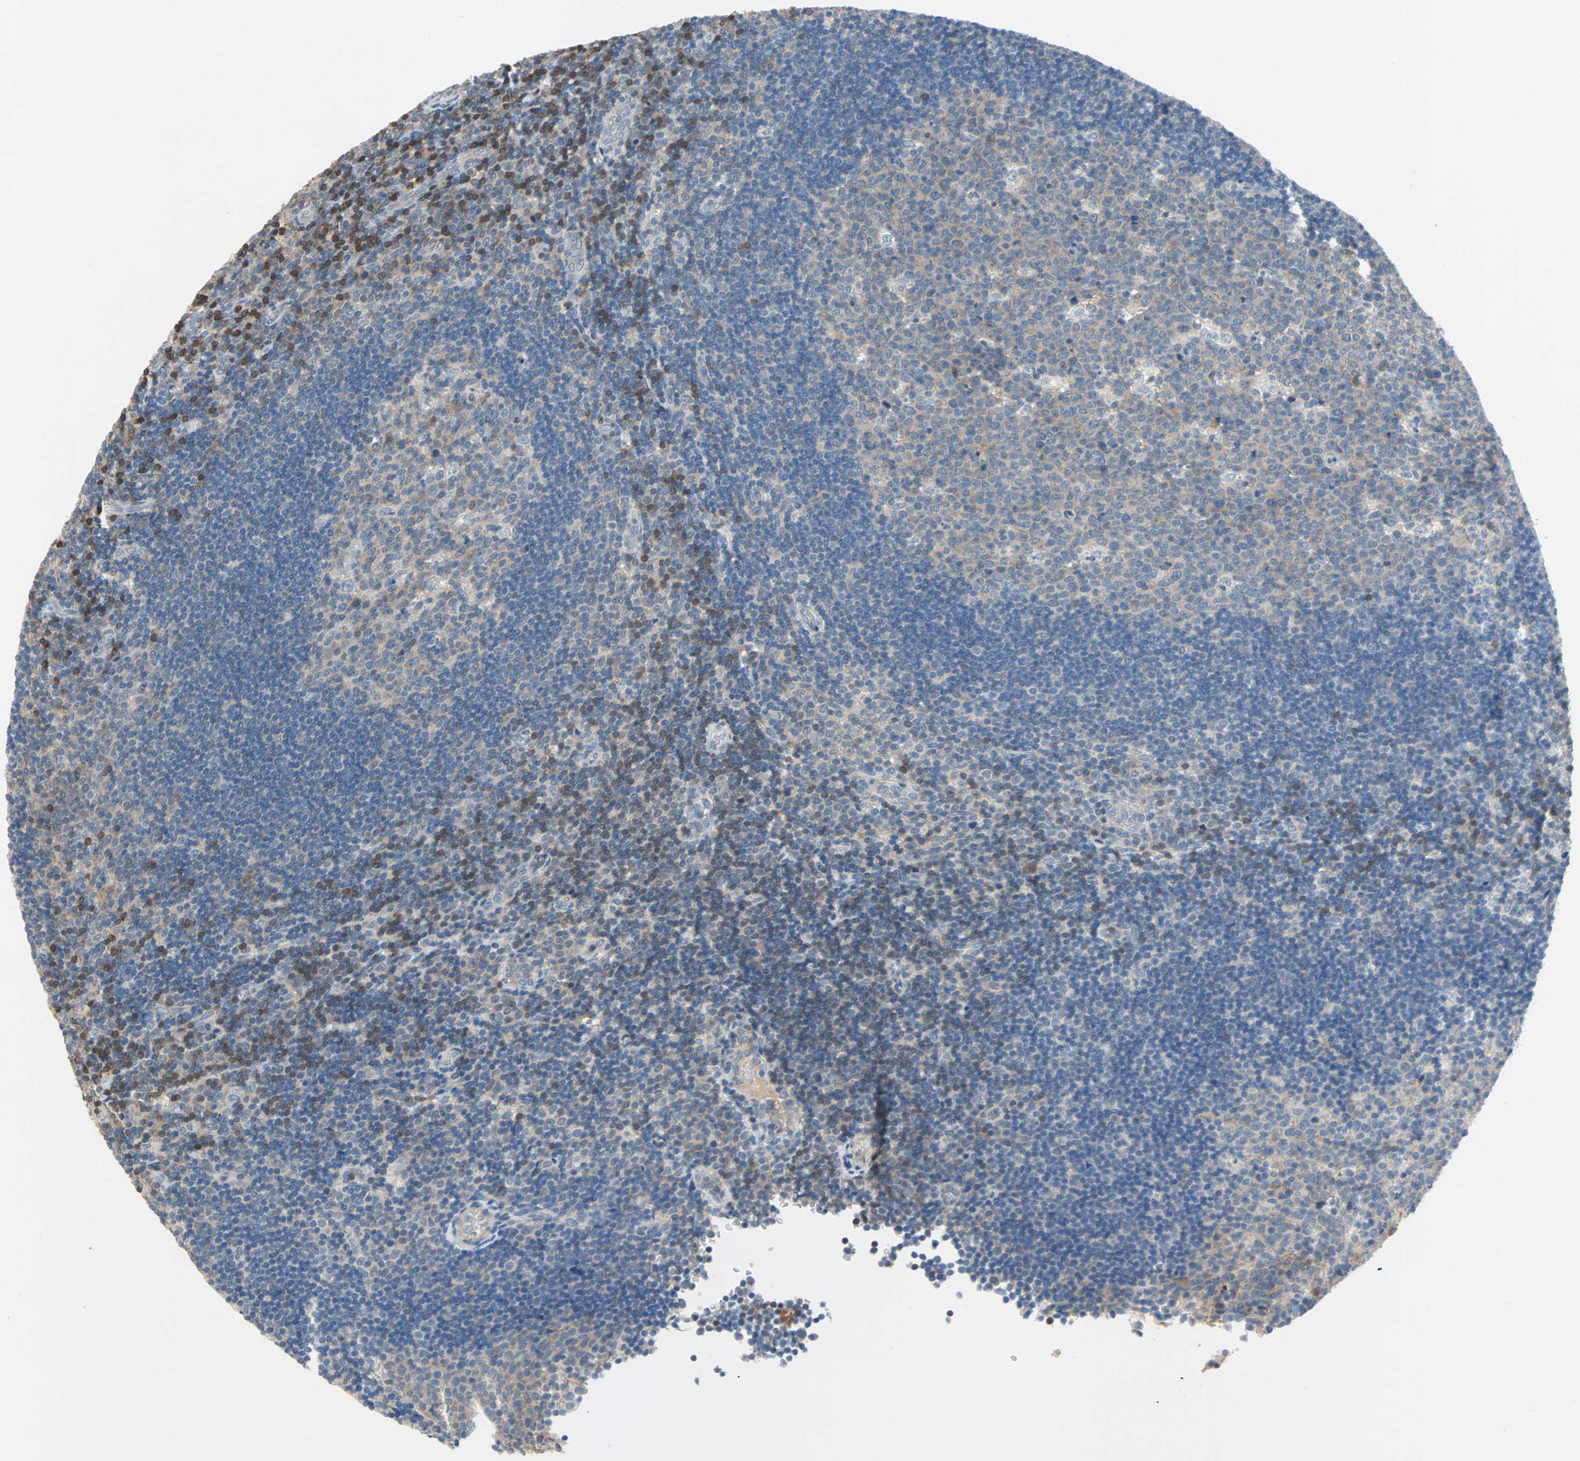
{"staining": {"intensity": "weak", "quantity": ">75%", "location": "cytoplasmic/membranous"}, "tissue": "lymph node", "cell_type": "Germinal center cells", "image_type": "normal", "snomed": [{"axis": "morphology", "description": "Normal tissue, NOS"}, {"axis": "topography", "description": "Lymph node"}, {"axis": "topography", "description": "Salivary gland"}], "caption": "Immunohistochemistry (IHC) staining of unremarkable lymph node, which reveals low levels of weak cytoplasmic/membranous staining in approximately >75% of germinal center cells indicating weak cytoplasmic/membranous protein positivity. The staining was performed using DAB (brown) for protein detection and nuclei were counterstained in hematoxylin (blue).", "gene": "TNFRSF12A", "patient": {"sex": "male", "age": 8}}